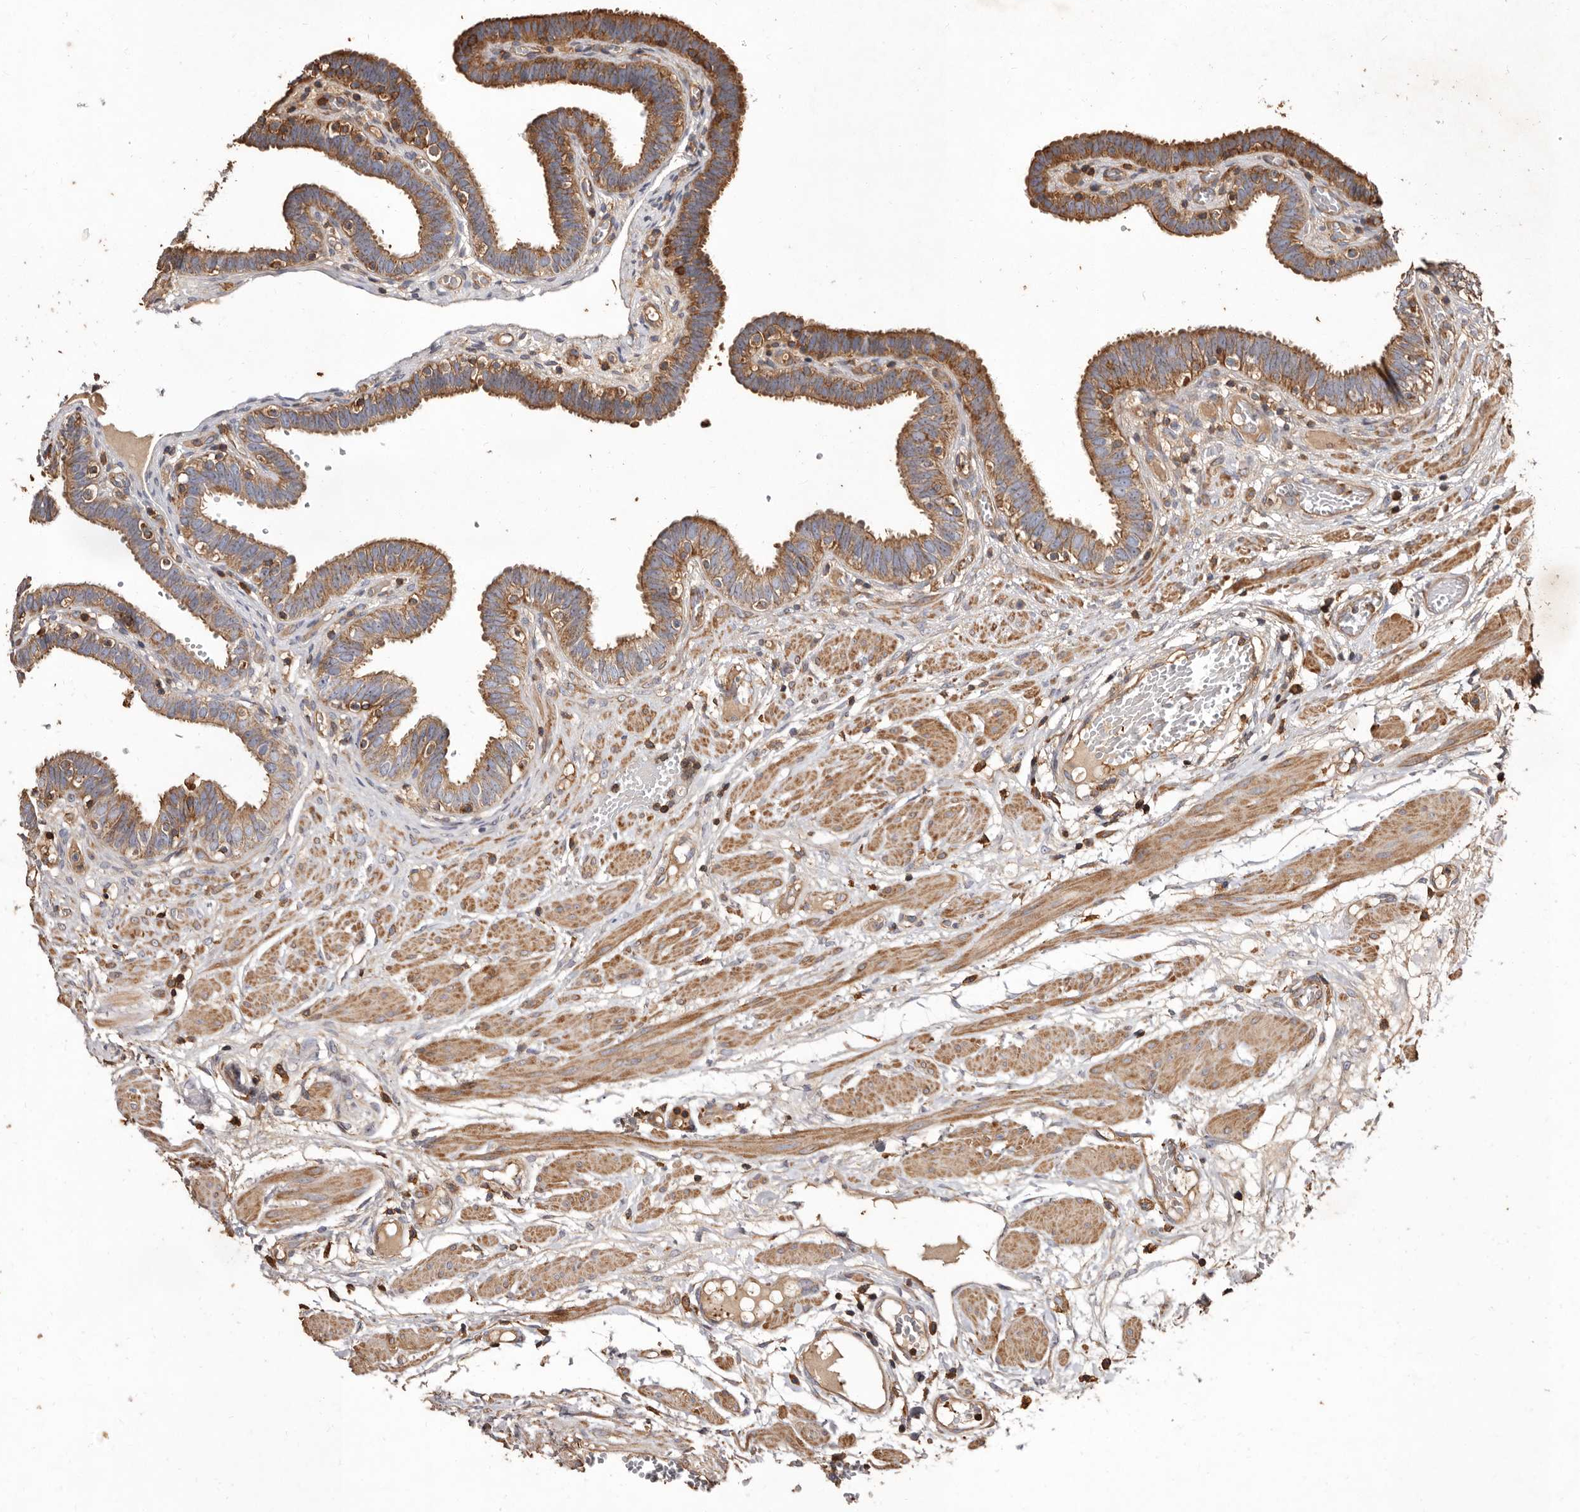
{"staining": {"intensity": "moderate", "quantity": ">75%", "location": "cytoplasmic/membranous"}, "tissue": "fallopian tube", "cell_type": "Glandular cells", "image_type": "normal", "snomed": [{"axis": "morphology", "description": "Normal tissue, NOS"}, {"axis": "topography", "description": "Fallopian tube"}, {"axis": "topography", "description": "Placenta"}], "caption": "A histopathology image showing moderate cytoplasmic/membranous positivity in approximately >75% of glandular cells in benign fallopian tube, as visualized by brown immunohistochemical staining.", "gene": "COQ8B", "patient": {"sex": "female", "age": 32}}